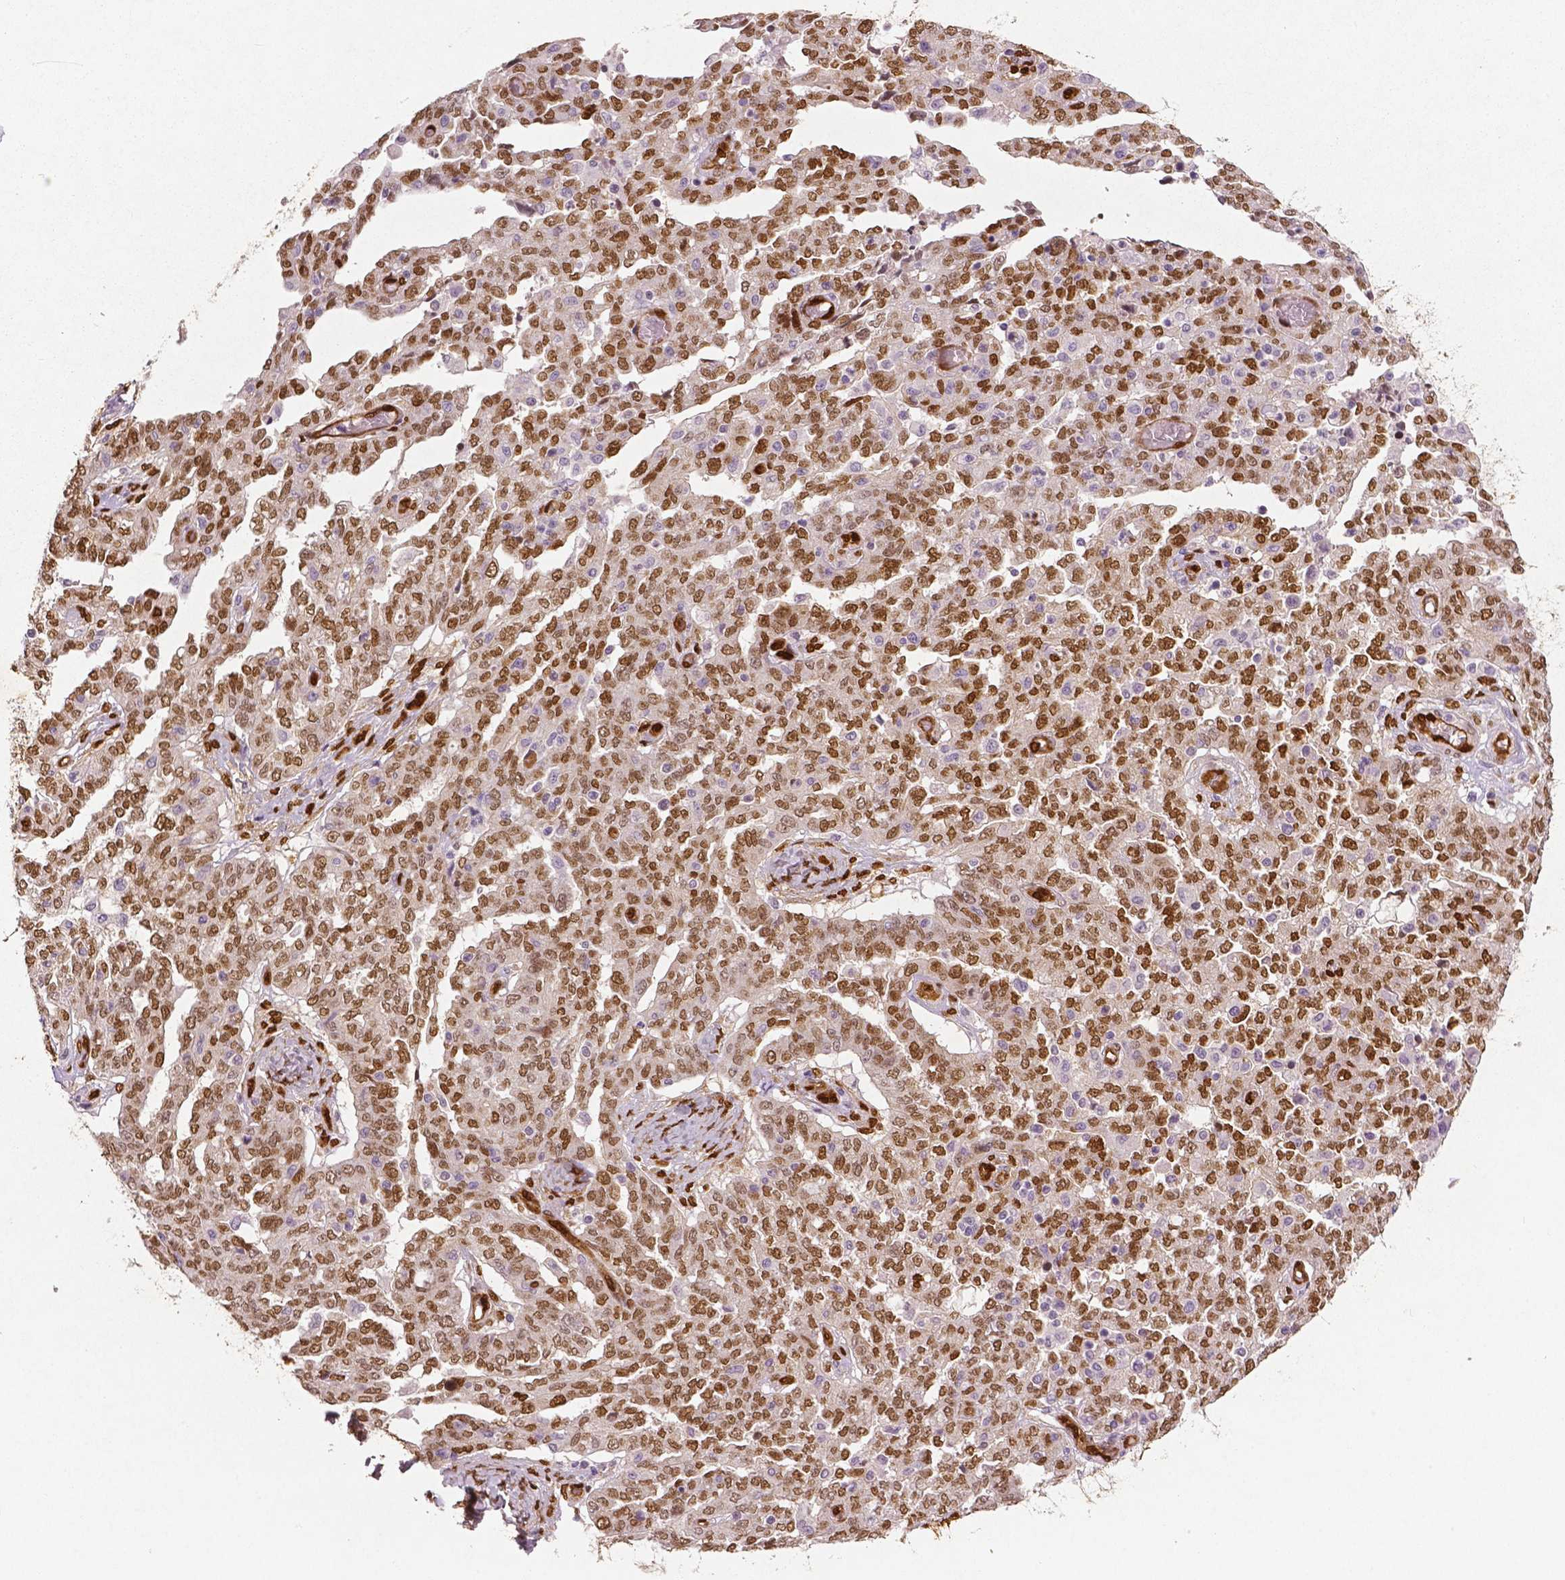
{"staining": {"intensity": "moderate", "quantity": ">75%", "location": "cytoplasmic/membranous,nuclear"}, "tissue": "ovarian cancer", "cell_type": "Tumor cells", "image_type": "cancer", "snomed": [{"axis": "morphology", "description": "Cystadenocarcinoma, serous, NOS"}, {"axis": "topography", "description": "Ovary"}], "caption": "There is medium levels of moderate cytoplasmic/membranous and nuclear staining in tumor cells of ovarian cancer, as demonstrated by immunohistochemical staining (brown color).", "gene": "WWTR1", "patient": {"sex": "female", "age": 67}}